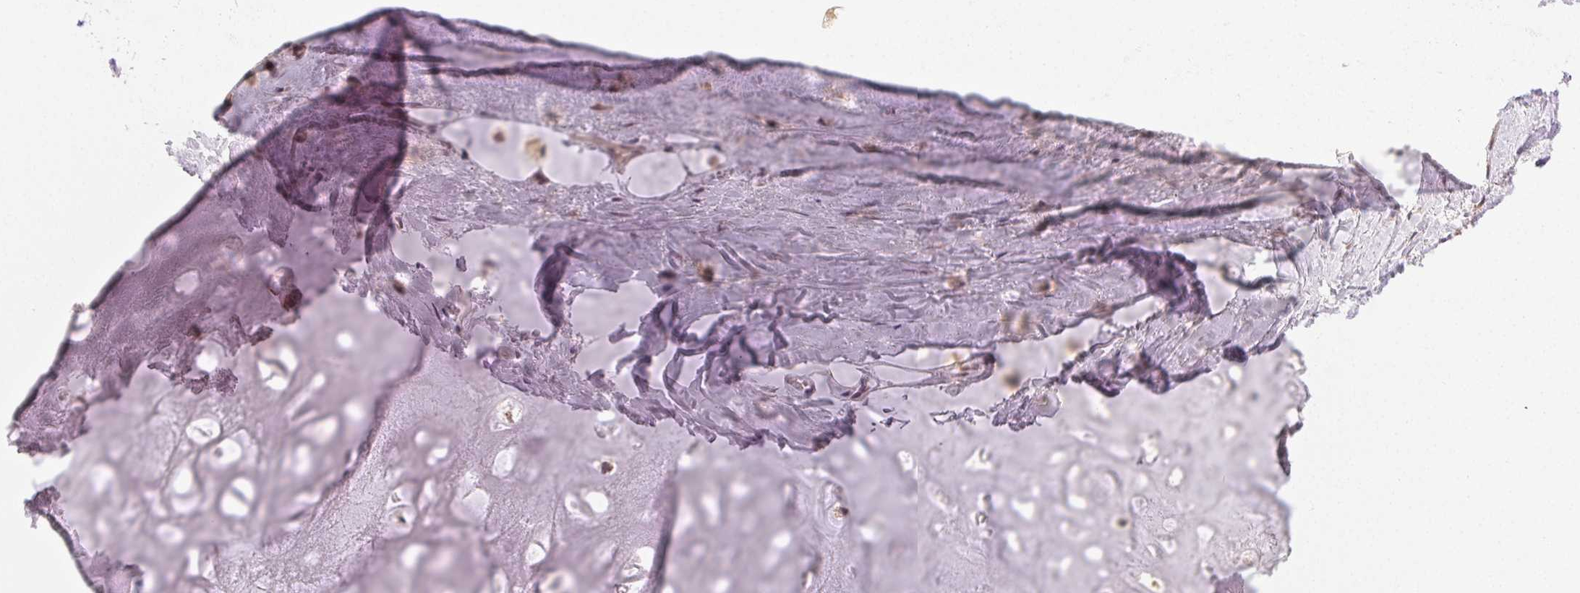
{"staining": {"intensity": "moderate", "quantity": "25%-75%", "location": "nuclear"}, "tissue": "adipose tissue", "cell_type": "Adipocytes", "image_type": "normal", "snomed": [{"axis": "morphology", "description": "Normal tissue, NOS"}, {"axis": "topography", "description": "Cartilage tissue"}], "caption": "Adipocytes show moderate nuclear staining in approximately 25%-75% of cells in unremarkable adipose tissue. (IHC, brightfield microscopy, high magnification).", "gene": "PIWIL4", "patient": {"sex": "male", "age": 57}}